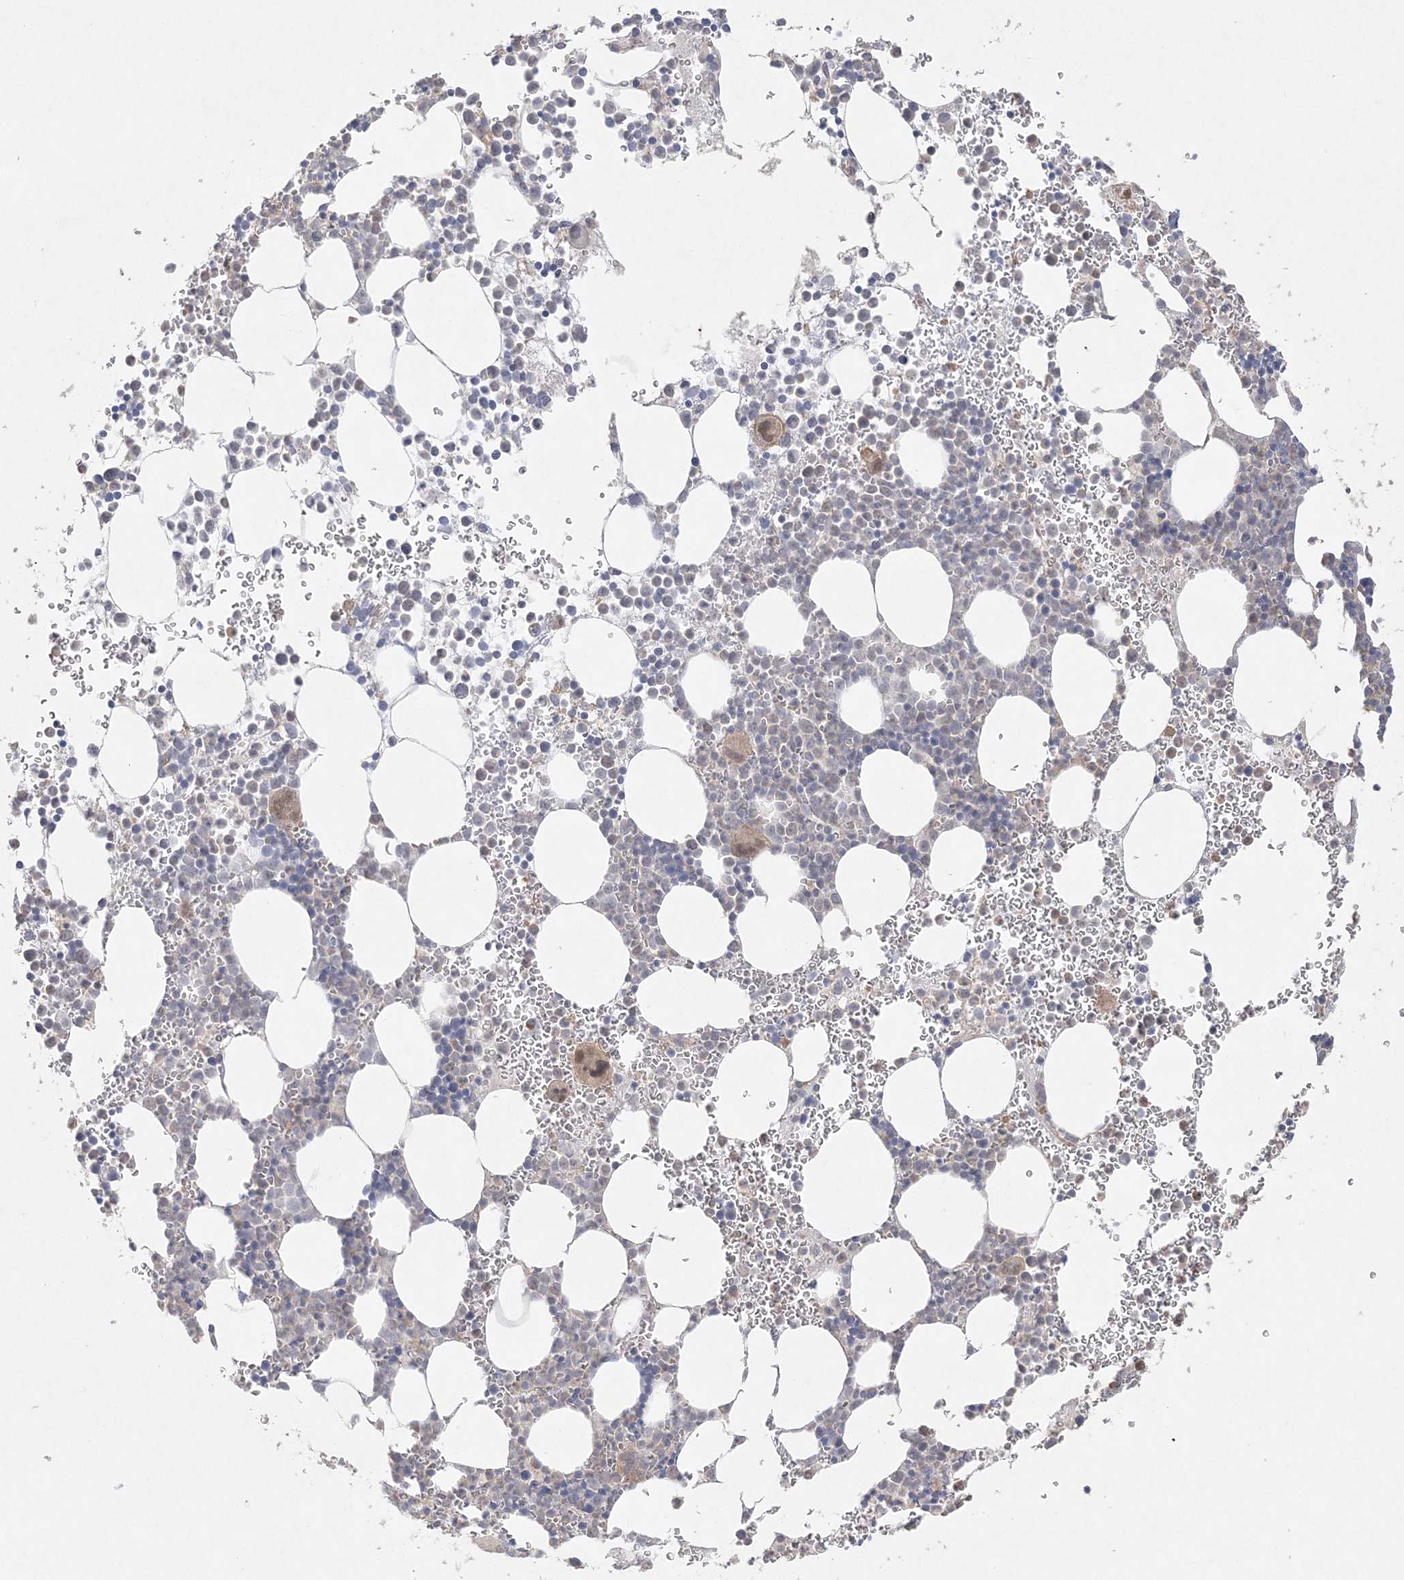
{"staining": {"intensity": "weak", "quantity": "<25%", "location": "cytoplasmic/membranous,nuclear"}, "tissue": "bone marrow", "cell_type": "Hematopoietic cells", "image_type": "normal", "snomed": [{"axis": "morphology", "description": "Normal tissue, NOS"}, {"axis": "topography", "description": "Bone marrow"}], "caption": "Photomicrograph shows no protein expression in hematopoietic cells of normal bone marrow.", "gene": "SH3BP4", "patient": {"sex": "female", "age": 78}}